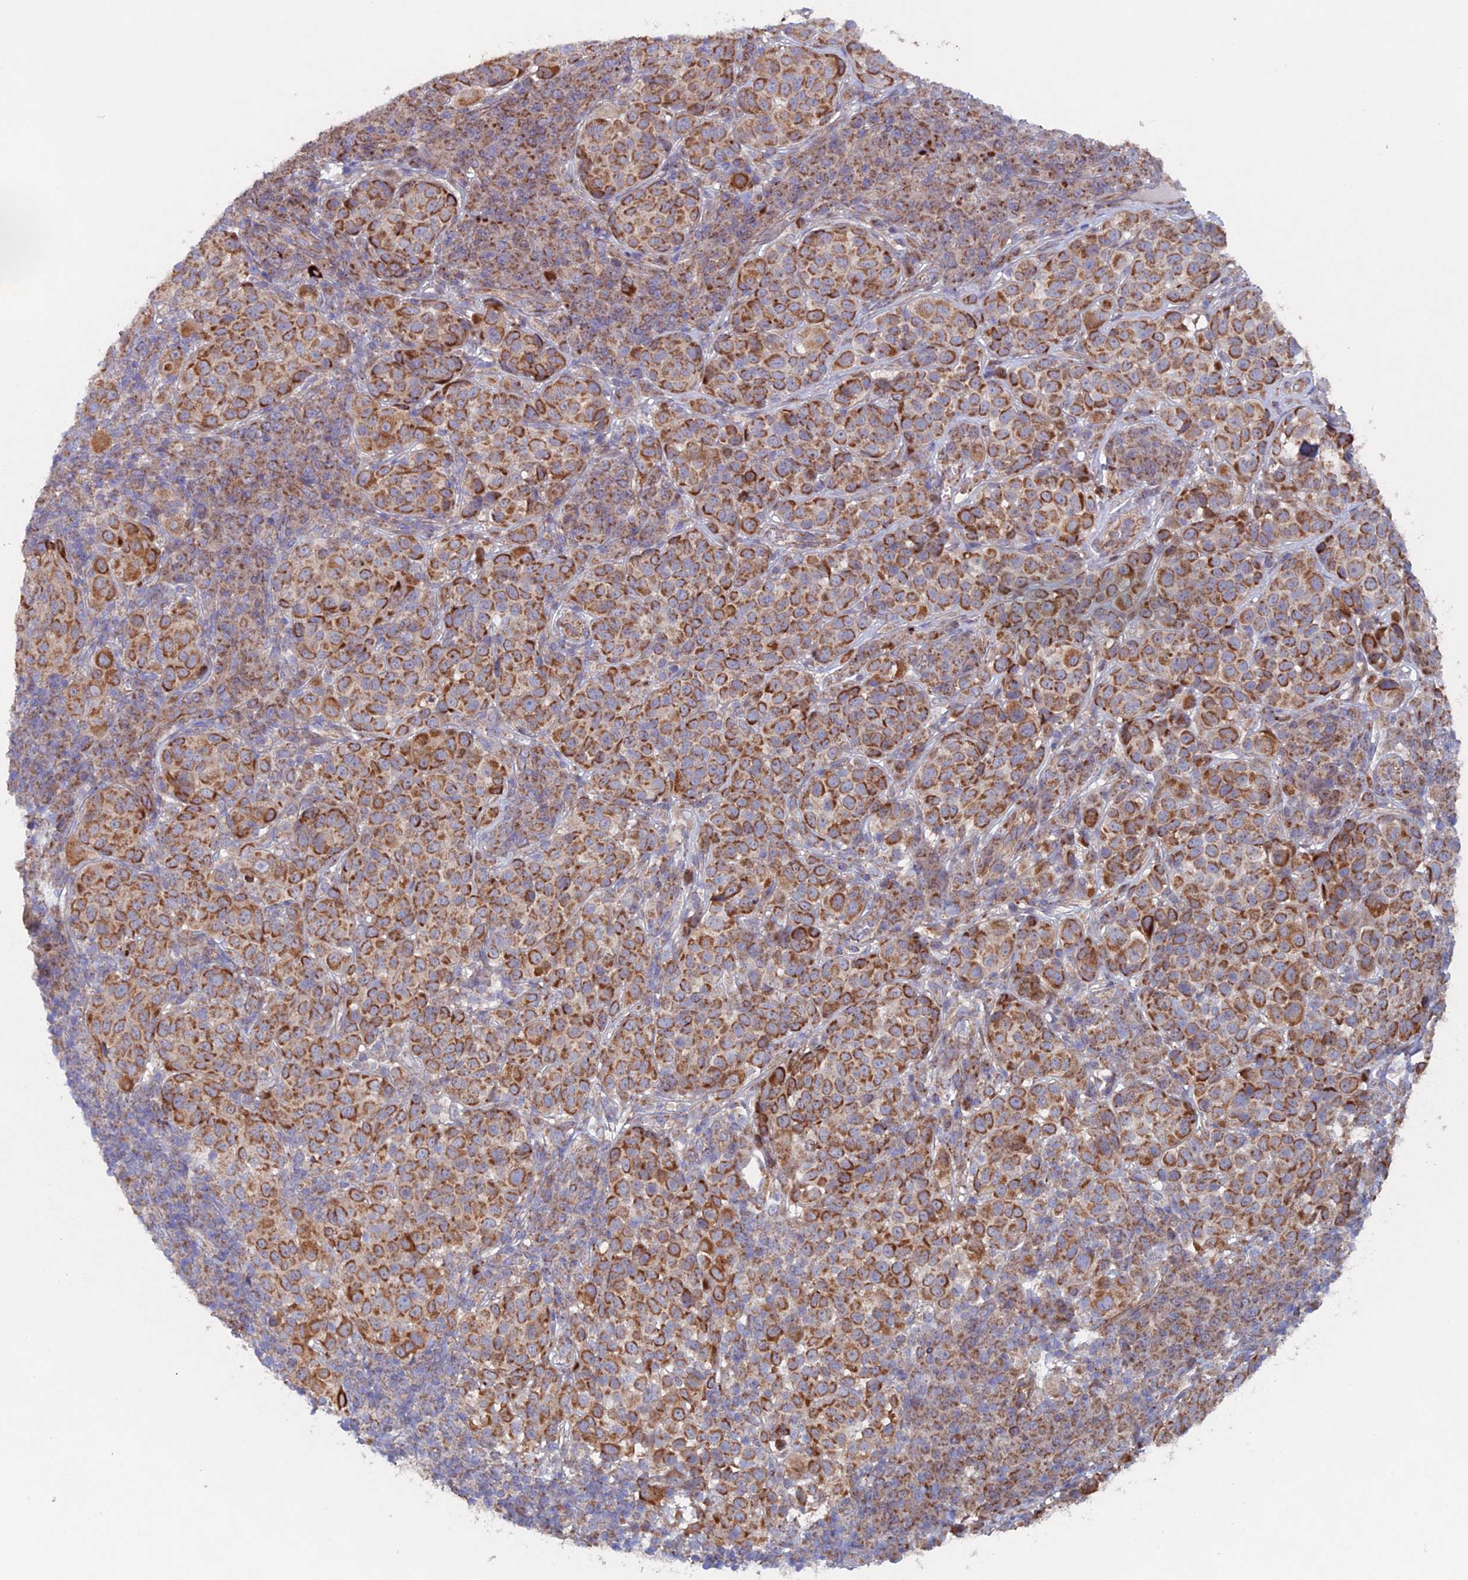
{"staining": {"intensity": "strong", "quantity": ">75%", "location": "cytoplasmic/membranous"}, "tissue": "melanoma", "cell_type": "Tumor cells", "image_type": "cancer", "snomed": [{"axis": "morphology", "description": "Malignant melanoma, NOS"}, {"axis": "topography", "description": "Skin"}], "caption": "A high amount of strong cytoplasmic/membranous expression is present in approximately >75% of tumor cells in melanoma tissue. (DAB IHC with brightfield microscopy, high magnification).", "gene": "MRPL1", "patient": {"sex": "male", "age": 38}}